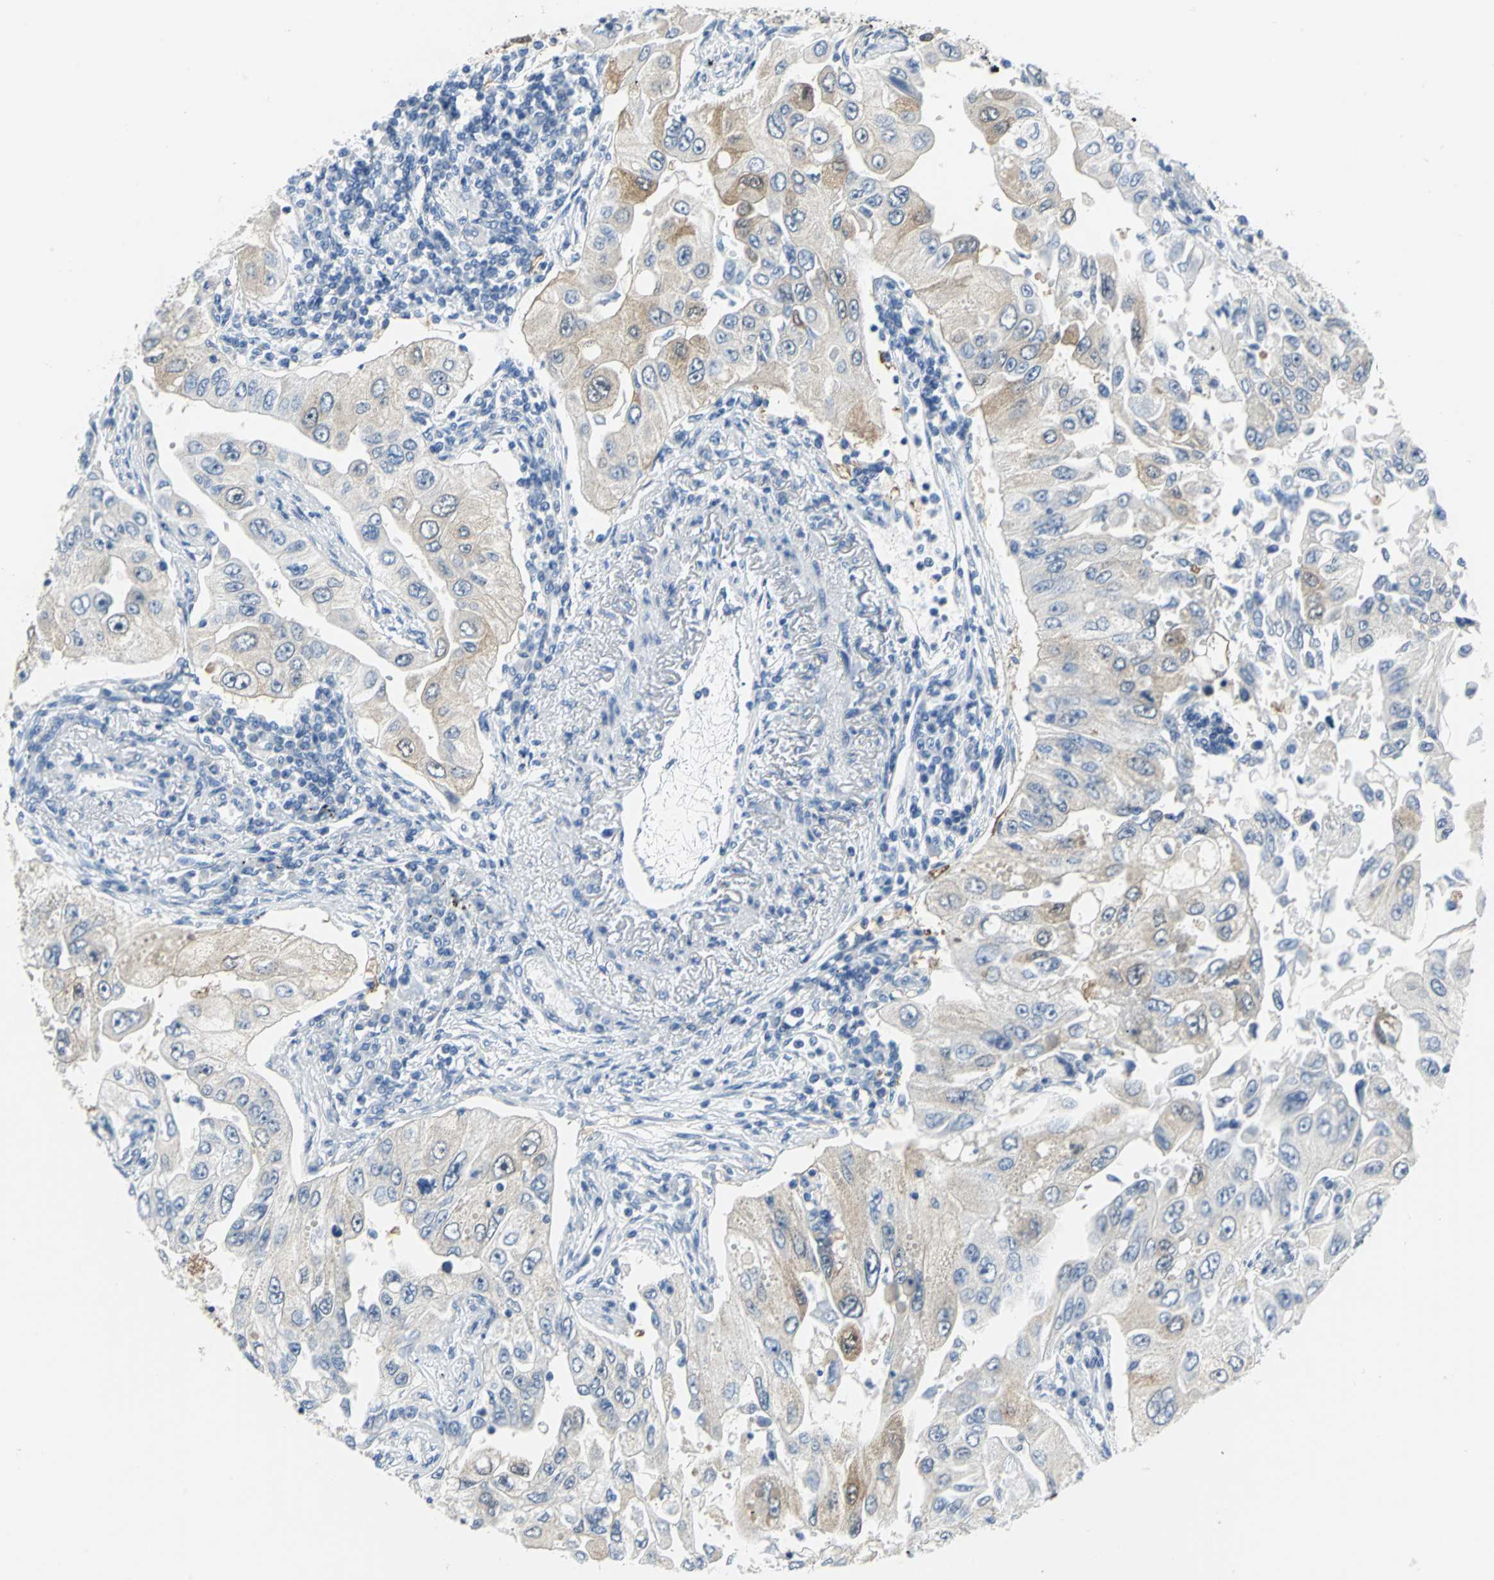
{"staining": {"intensity": "weak", "quantity": "<25%", "location": "cytoplasmic/membranous"}, "tissue": "lung cancer", "cell_type": "Tumor cells", "image_type": "cancer", "snomed": [{"axis": "morphology", "description": "Adenocarcinoma, NOS"}, {"axis": "topography", "description": "Lung"}], "caption": "An immunohistochemistry (IHC) micrograph of lung cancer (adenocarcinoma) is shown. There is no staining in tumor cells of lung cancer (adenocarcinoma). The staining was performed using DAB to visualize the protein expression in brown, while the nuclei were stained in blue with hematoxylin (Magnification: 20x).", "gene": "SFN", "patient": {"sex": "male", "age": 84}}